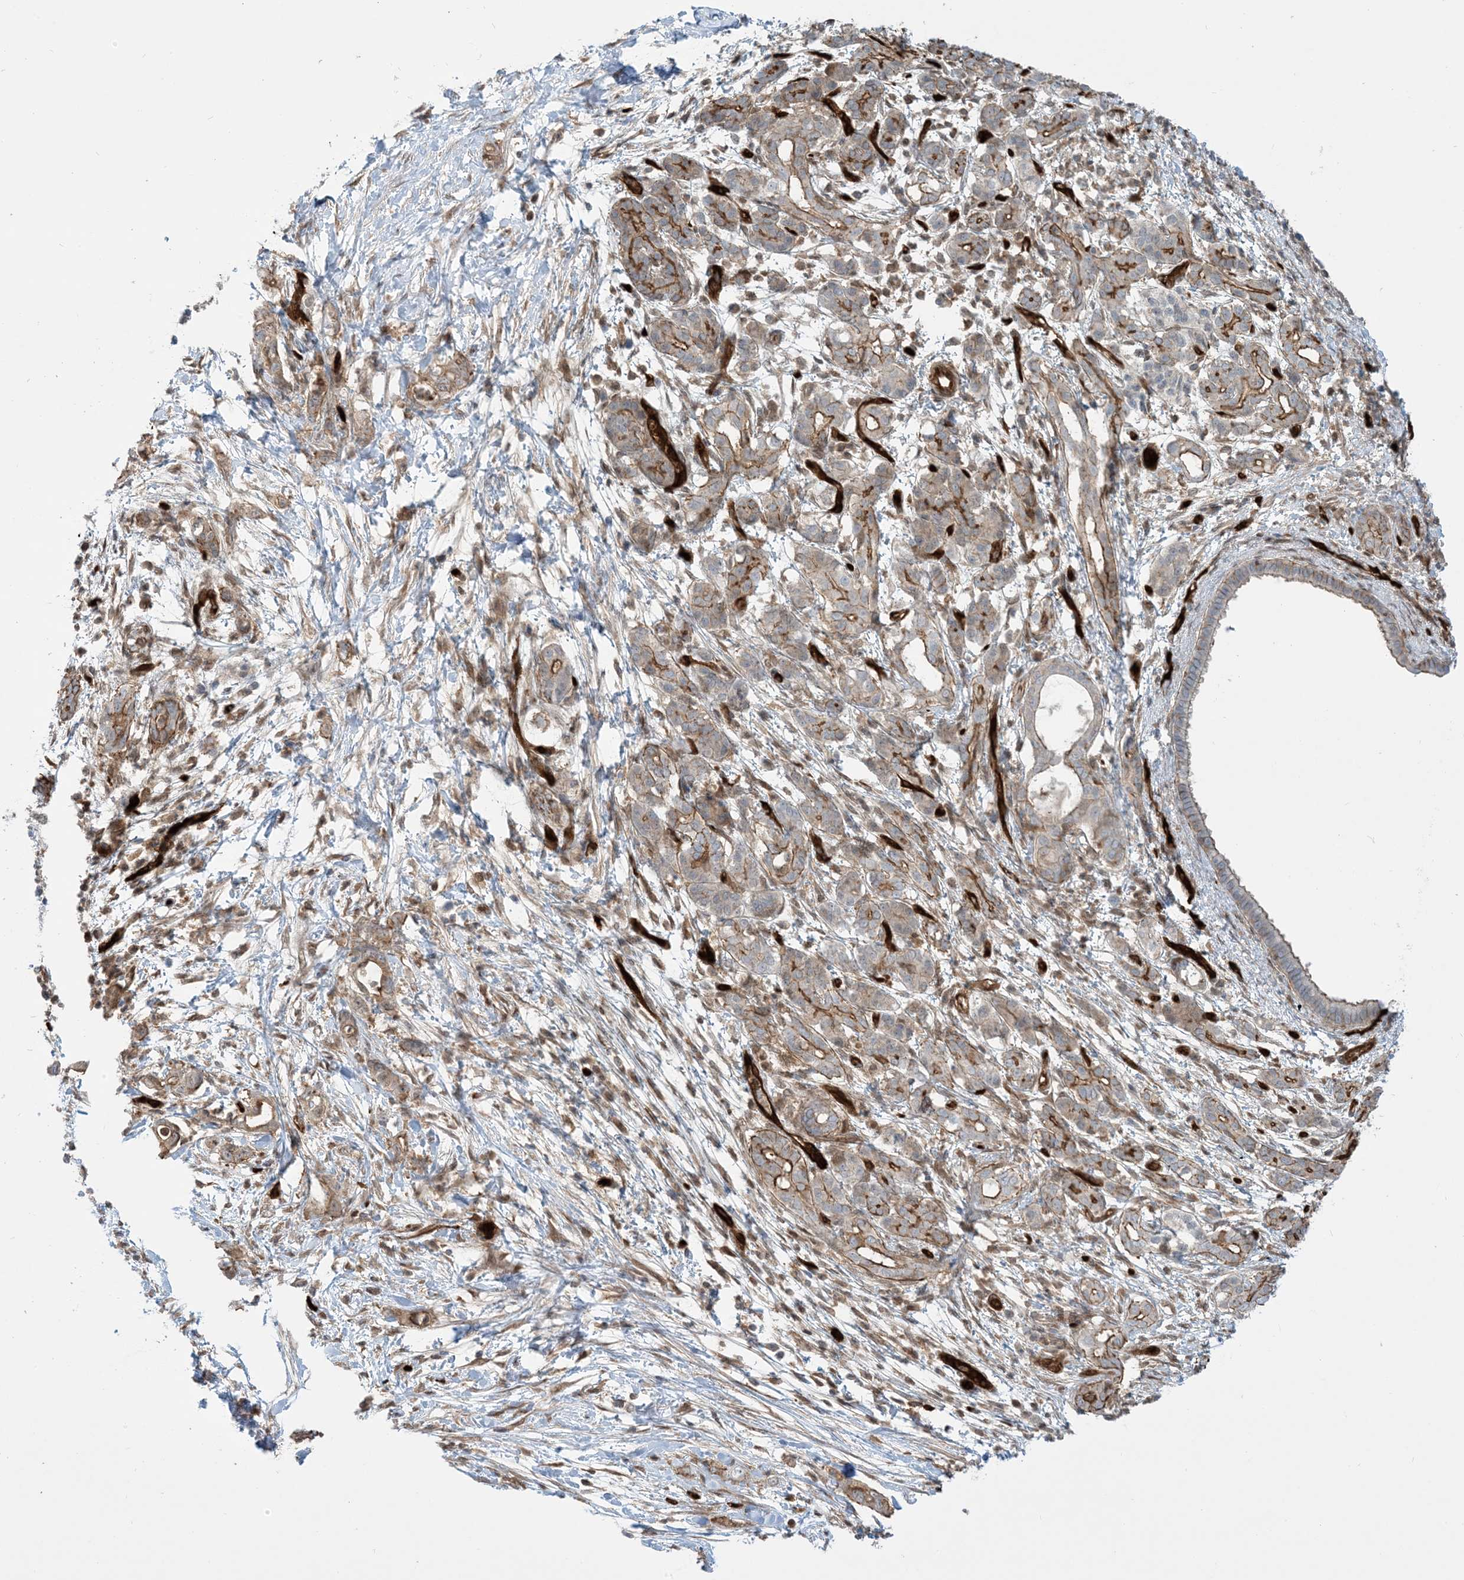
{"staining": {"intensity": "strong", "quantity": "25%-75%", "location": "cytoplasmic/membranous"}, "tissue": "pancreatic cancer", "cell_type": "Tumor cells", "image_type": "cancer", "snomed": [{"axis": "morphology", "description": "Adenocarcinoma, NOS"}, {"axis": "topography", "description": "Pancreas"}], "caption": "Immunohistochemical staining of human pancreatic adenocarcinoma demonstrates high levels of strong cytoplasmic/membranous positivity in approximately 25%-75% of tumor cells.", "gene": "PPM1F", "patient": {"sex": "female", "age": 55}}